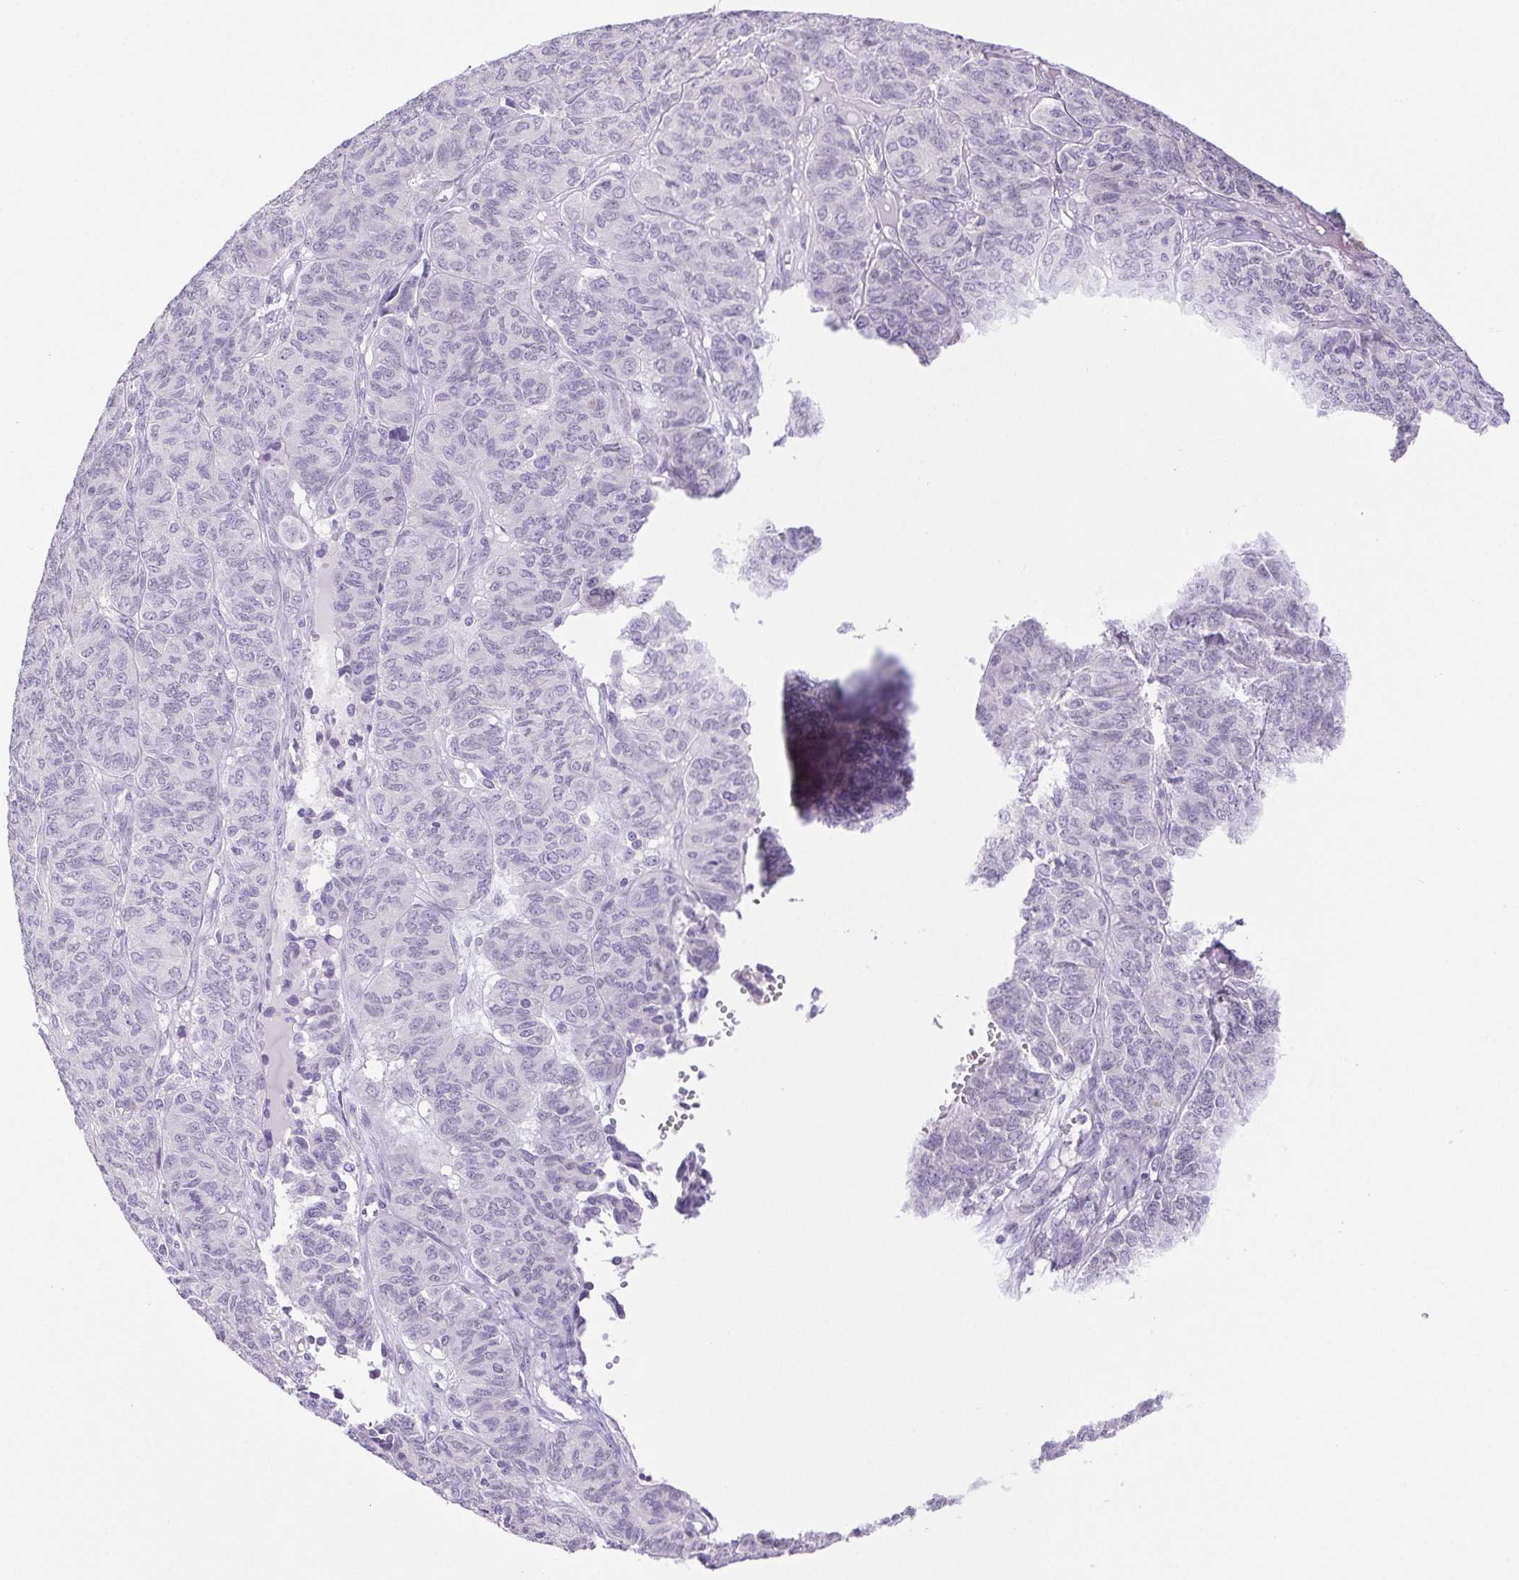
{"staining": {"intensity": "negative", "quantity": "none", "location": "none"}, "tissue": "ovarian cancer", "cell_type": "Tumor cells", "image_type": "cancer", "snomed": [{"axis": "morphology", "description": "Carcinoma, endometroid"}, {"axis": "topography", "description": "Ovary"}], "caption": "Ovarian cancer was stained to show a protein in brown. There is no significant positivity in tumor cells.", "gene": "PAPPA2", "patient": {"sex": "female", "age": 80}}